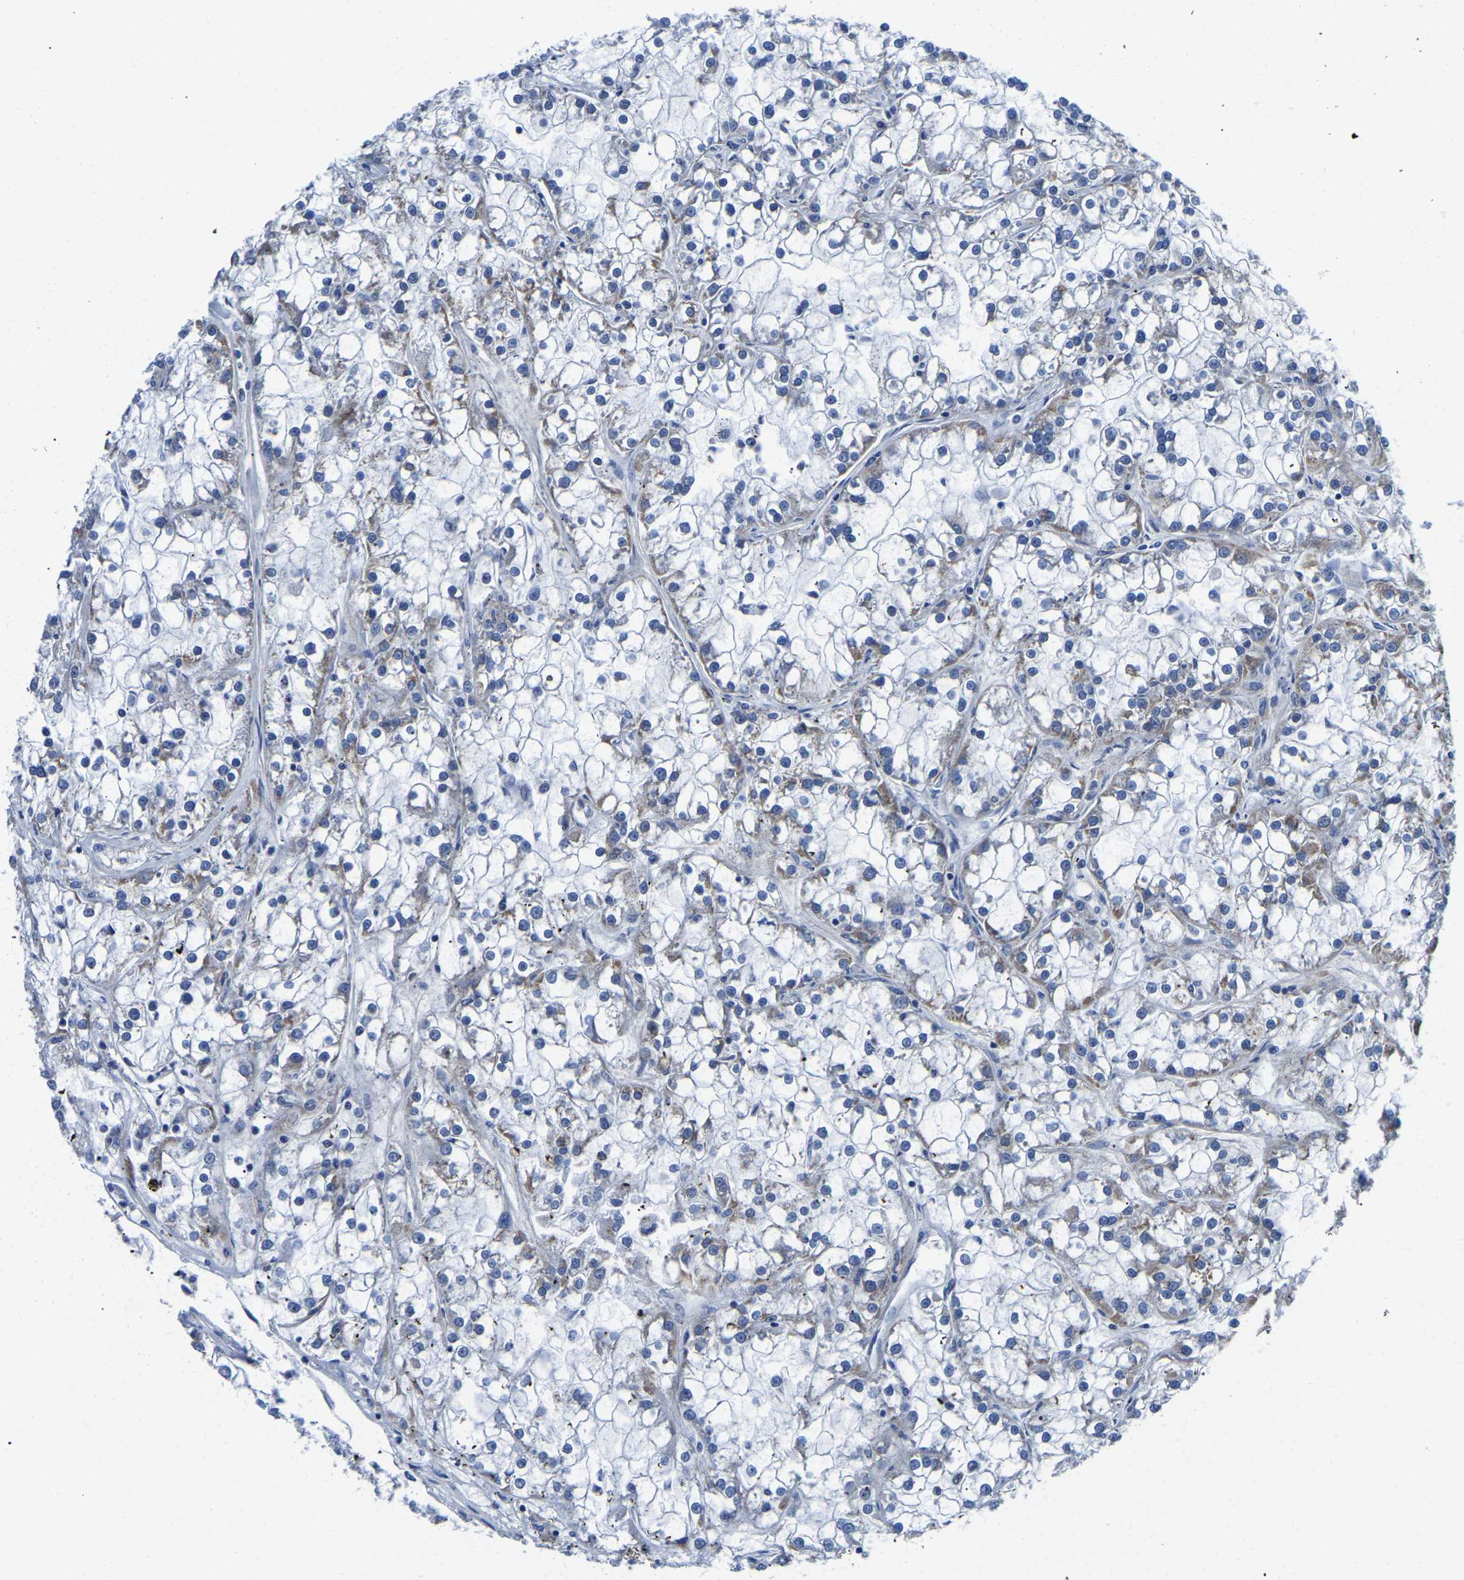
{"staining": {"intensity": "negative", "quantity": "none", "location": "none"}, "tissue": "renal cancer", "cell_type": "Tumor cells", "image_type": "cancer", "snomed": [{"axis": "morphology", "description": "Adenocarcinoma, NOS"}, {"axis": "topography", "description": "Kidney"}], "caption": "A micrograph of renal adenocarcinoma stained for a protein shows no brown staining in tumor cells.", "gene": "PDLIM7", "patient": {"sex": "female", "age": 52}}